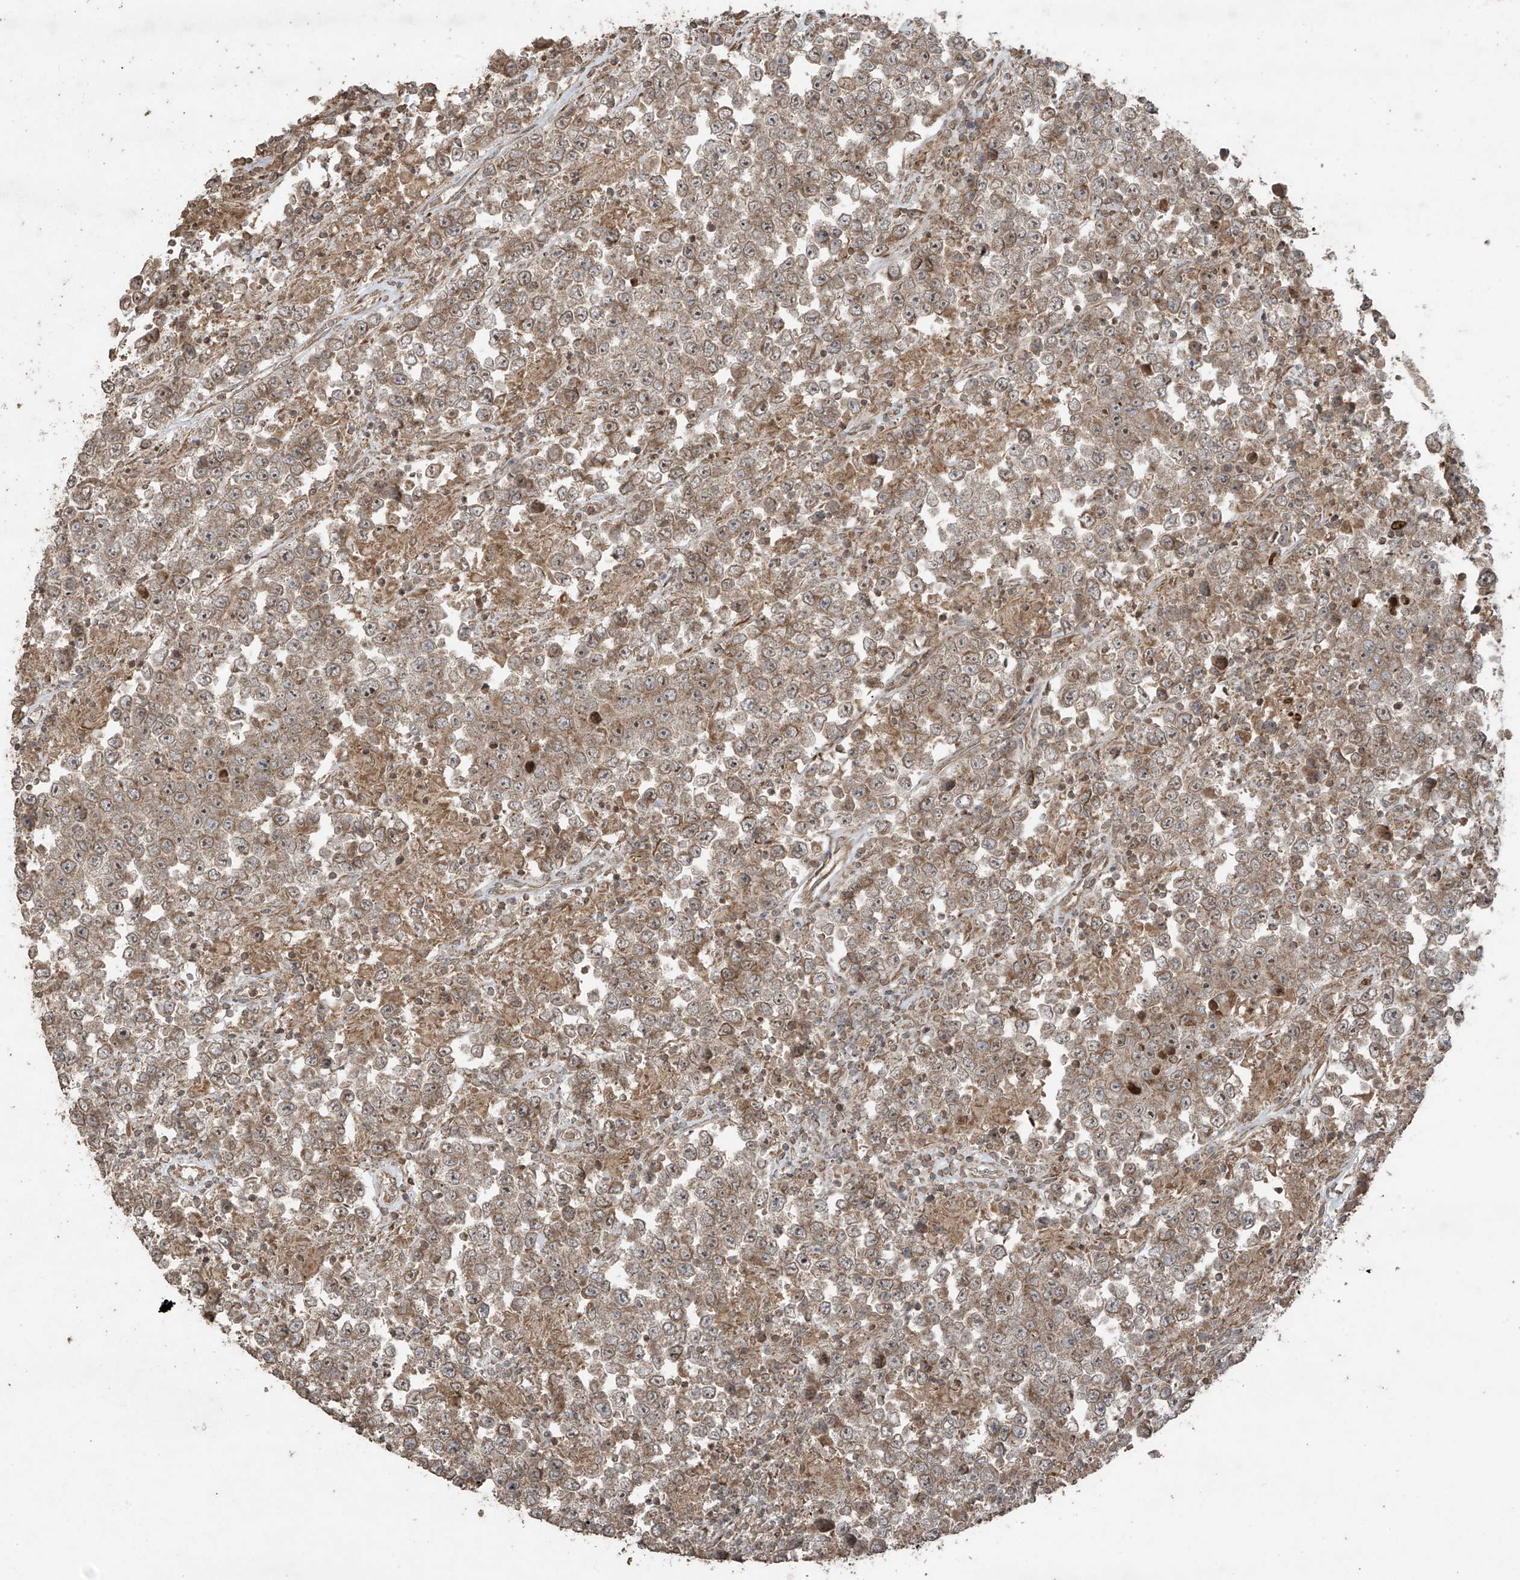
{"staining": {"intensity": "moderate", "quantity": ">75%", "location": "cytoplasmic/membranous"}, "tissue": "testis cancer", "cell_type": "Tumor cells", "image_type": "cancer", "snomed": [{"axis": "morphology", "description": "Normal tissue, NOS"}, {"axis": "morphology", "description": "Urothelial carcinoma, High grade"}, {"axis": "morphology", "description": "Seminoma, NOS"}, {"axis": "morphology", "description": "Carcinoma, Embryonal, NOS"}, {"axis": "topography", "description": "Urinary bladder"}, {"axis": "topography", "description": "Testis"}], "caption": "Testis cancer stained for a protein shows moderate cytoplasmic/membranous positivity in tumor cells.", "gene": "PGPEP1", "patient": {"sex": "male", "age": 41}}